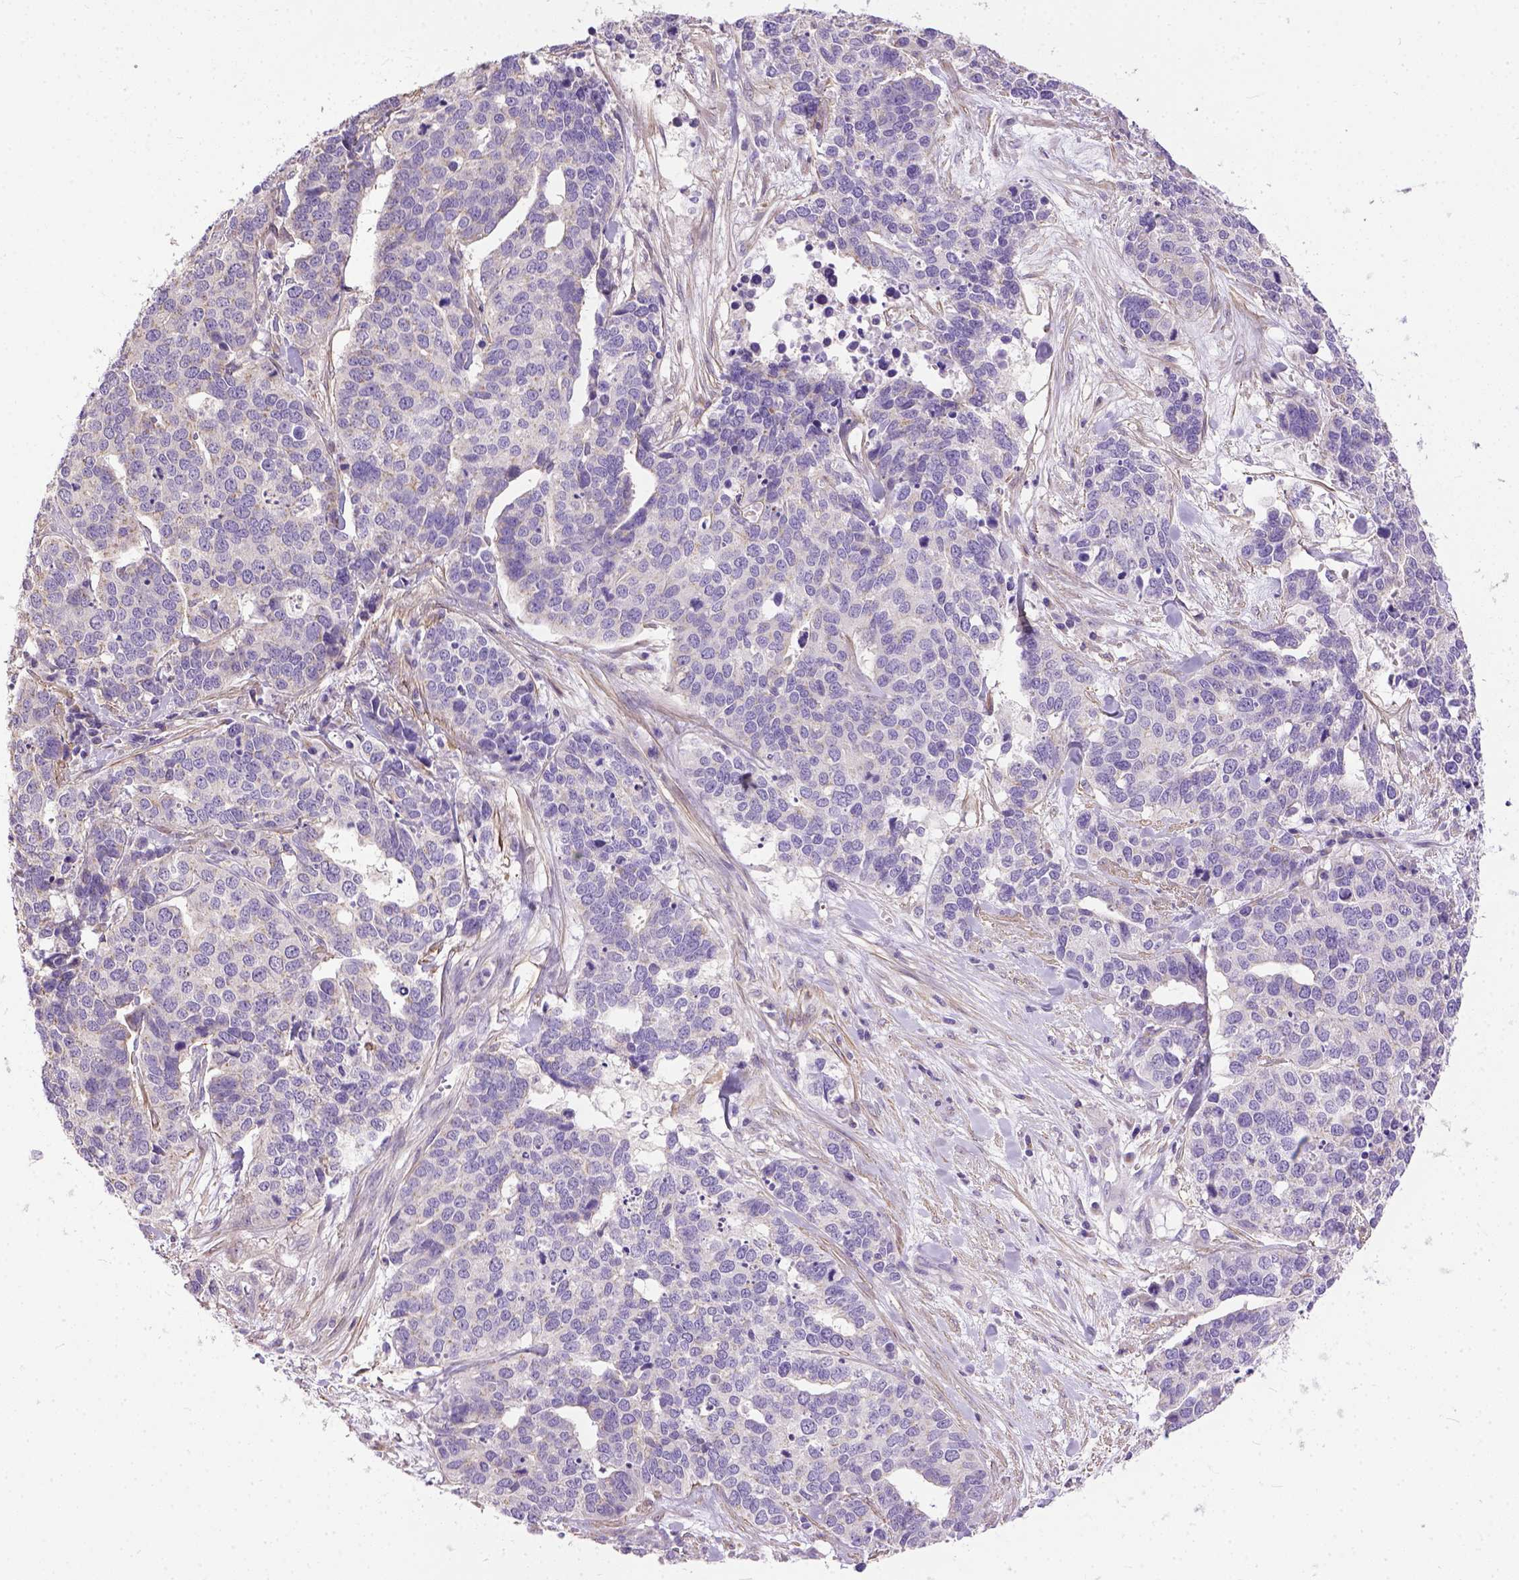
{"staining": {"intensity": "negative", "quantity": "none", "location": "none"}, "tissue": "ovarian cancer", "cell_type": "Tumor cells", "image_type": "cancer", "snomed": [{"axis": "morphology", "description": "Carcinoma, endometroid"}, {"axis": "topography", "description": "Ovary"}], "caption": "An immunohistochemistry (IHC) photomicrograph of ovarian endometroid carcinoma is shown. There is no staining in tumor cells of ovarian endometroid carcinoma.", "gene": "BANF2", "patient": {"sex": "female", "age": 65}}